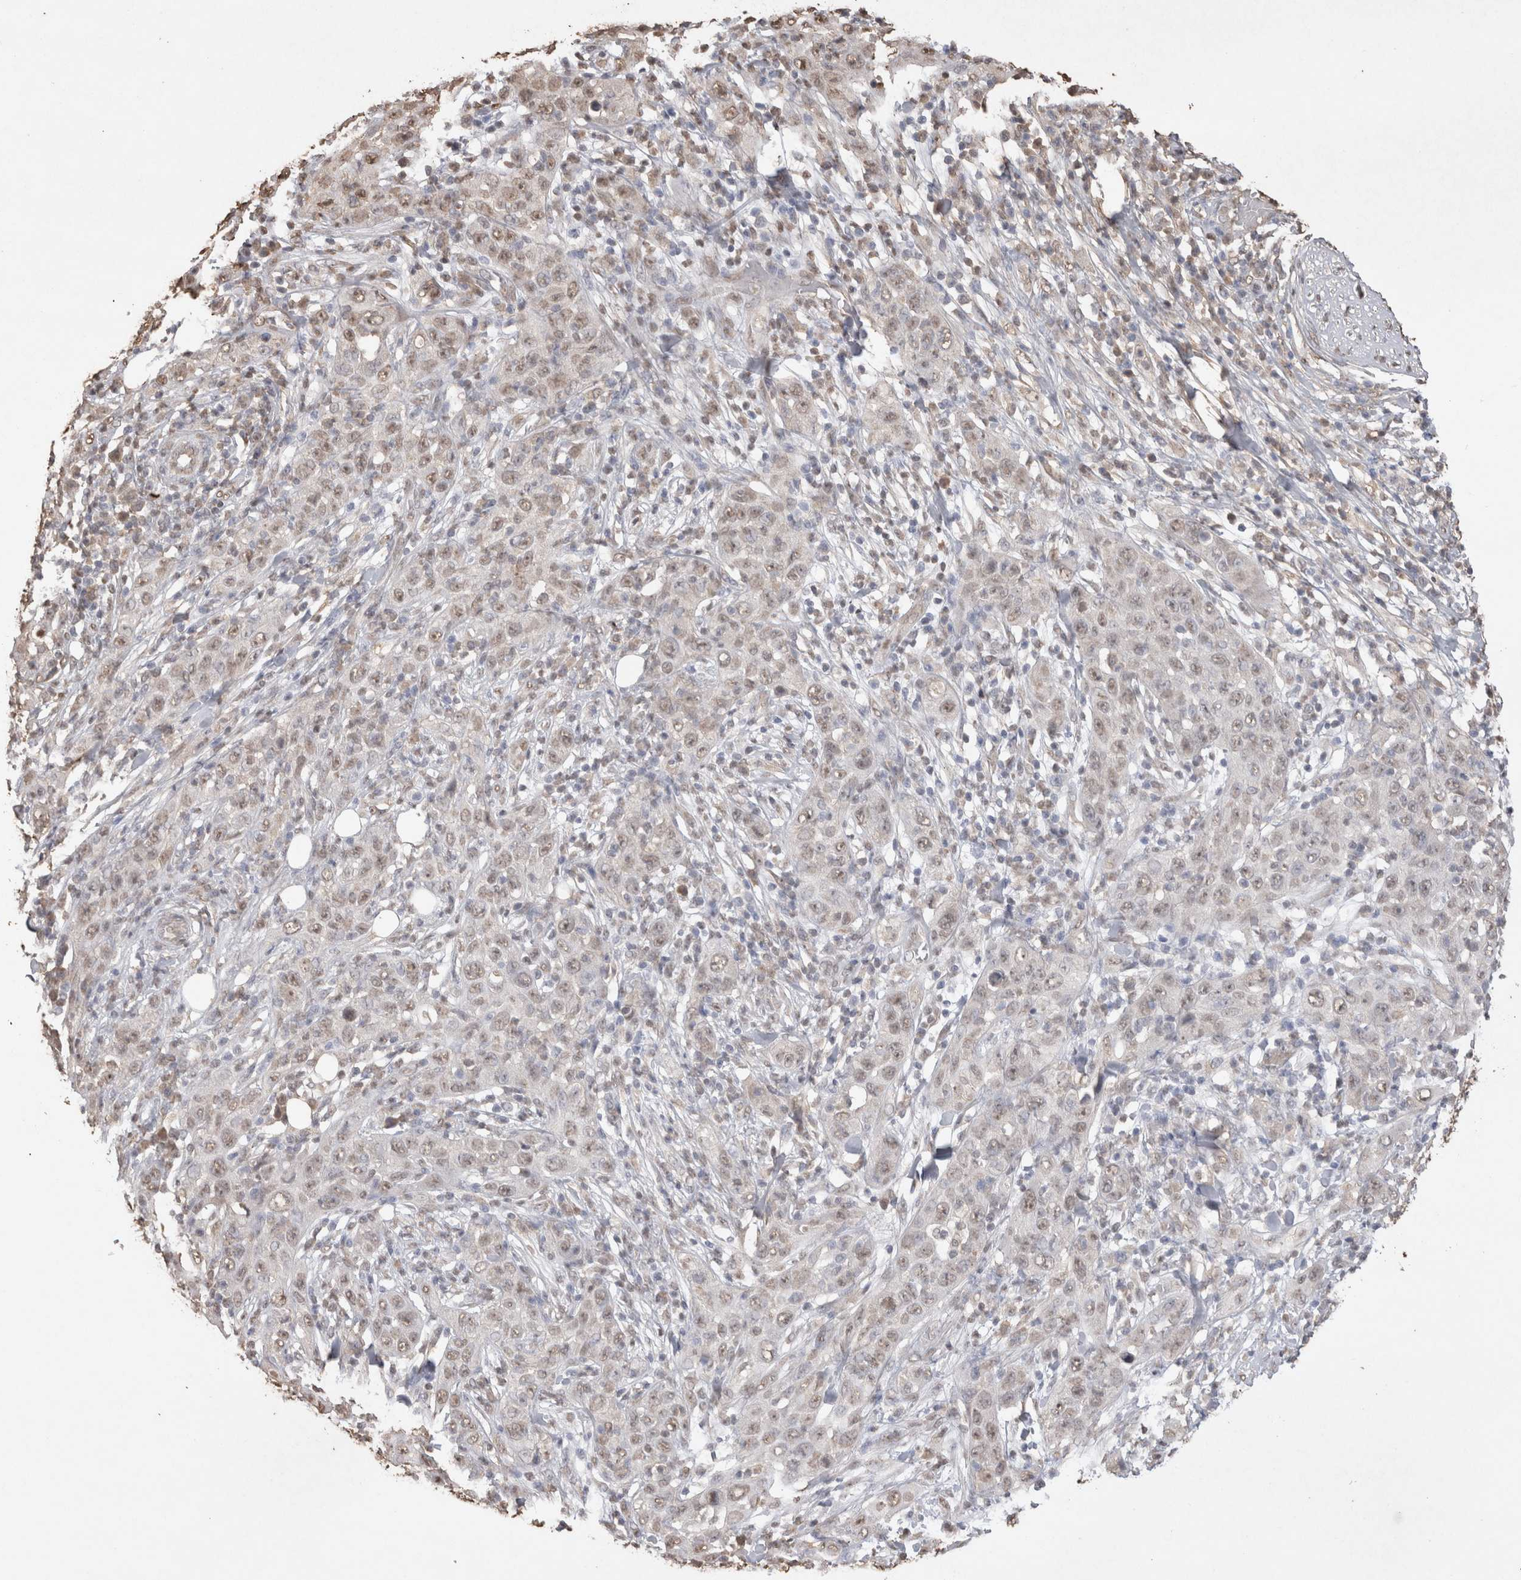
{"staining": {"intensity": "weak", "quantity": "25%-75%", "location": "nuclear"}, "tissue": "skin cancer", "cell_type": "Tumor cells", "image_type": "cancer", "snomed": [{"axis": "morphology", "description": "Squamous cell carcinoma, NOS"}, {"axis": "topography", "description": "Skin"}], "caption": "A high-resolution micrograph shows immunohistochemistry (IHC) staining of skin cancer, which displays weak nuclear positivity in approximately 25%-75% of tumor cells.", "gene": "MLX", "patient": {"sex": "female", "age": 88}}